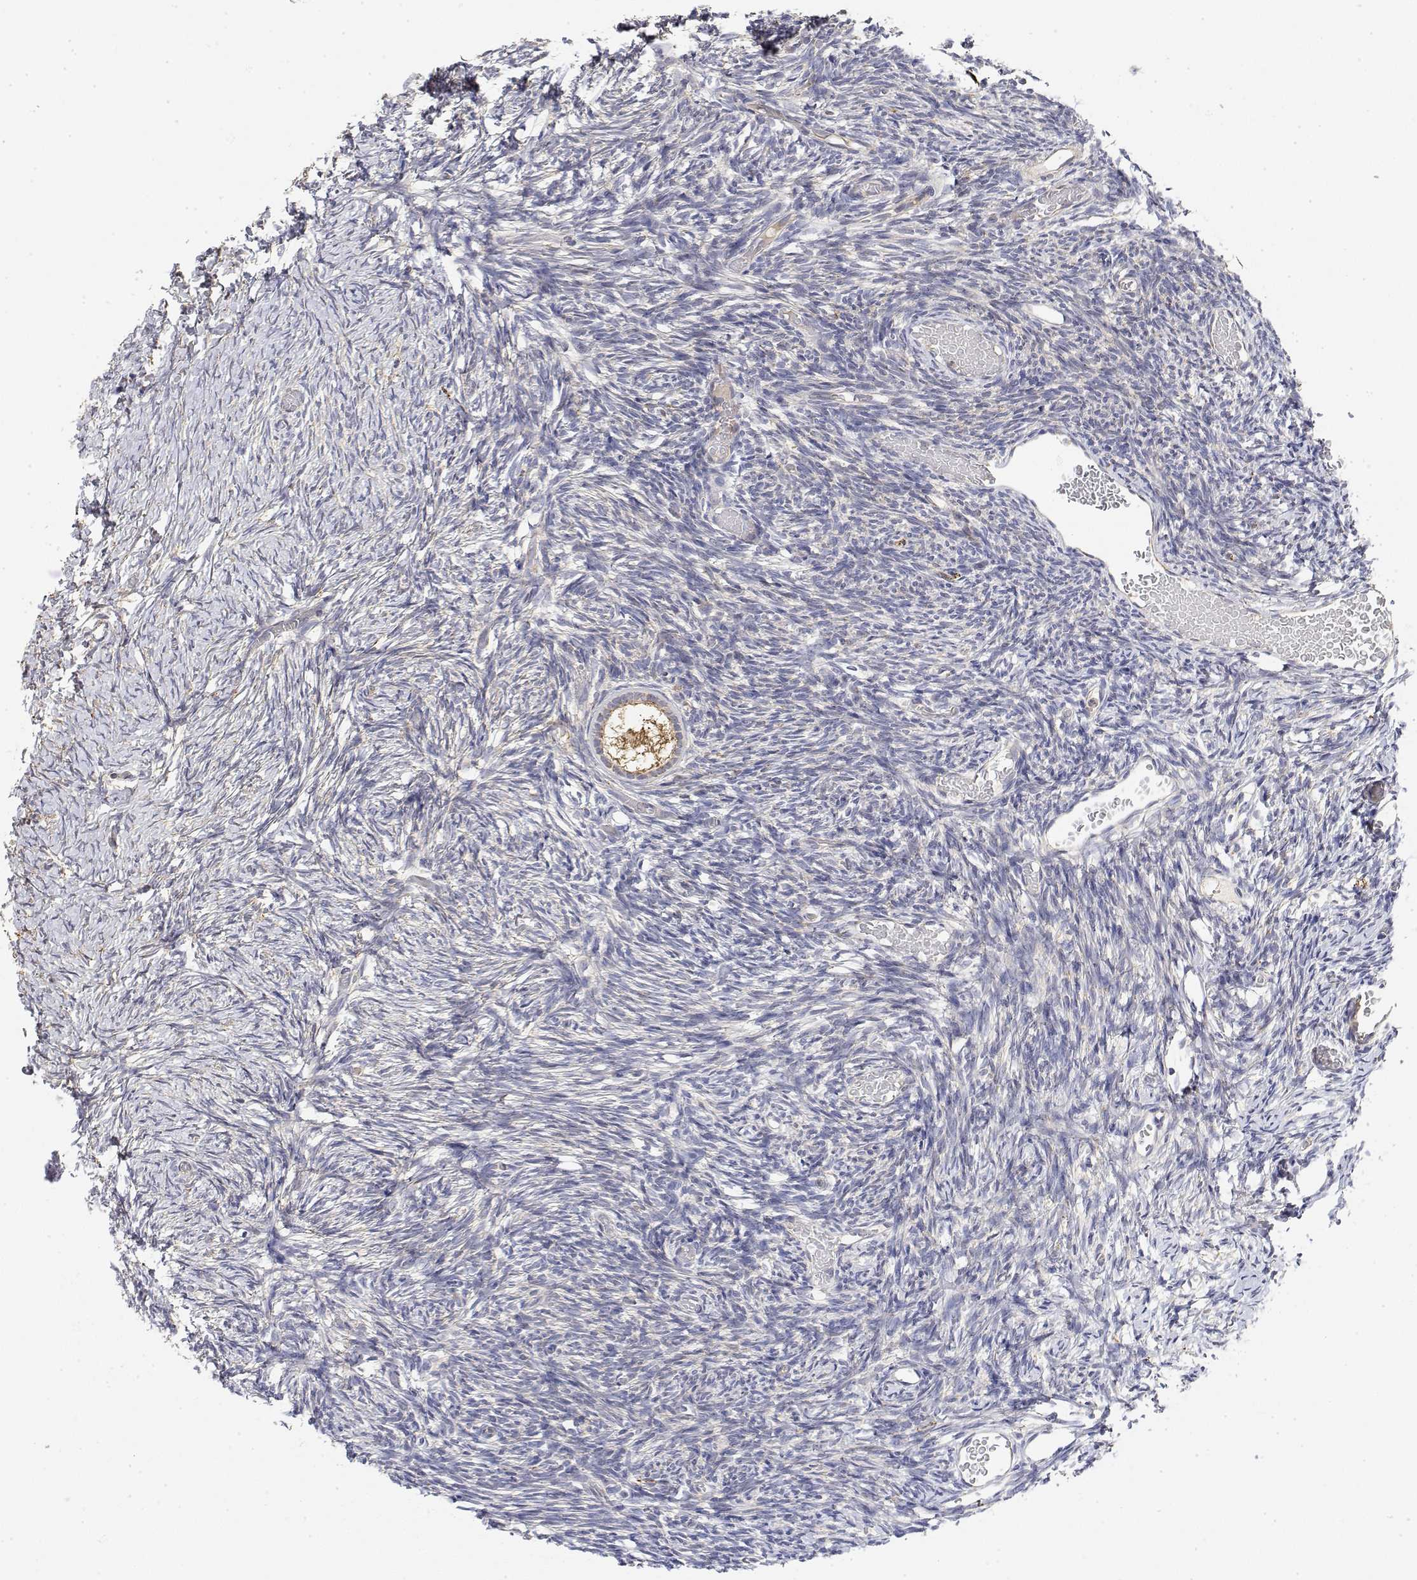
{"staining": {"intensity": "moderate", "quantity": "25%-75%", "location": "cytoplasmic/membranous"}, "tissue": "ovary", "cell_type": "Follicle cells", "image_type": "normal", "snomed": [{"axis": "morphology", "description": "Normal tissue, NOS"}, {"axis": "topography", "description": "Ovary"}], "caption": "Immunohistochemistry of unremarkable human ovary shows medium levels of moderate cytoplasmic/membranous expression in about 25%-75% of follicle cells.", "gene": "LONRF3", "patient": {"sex": "female", "age": 39}}